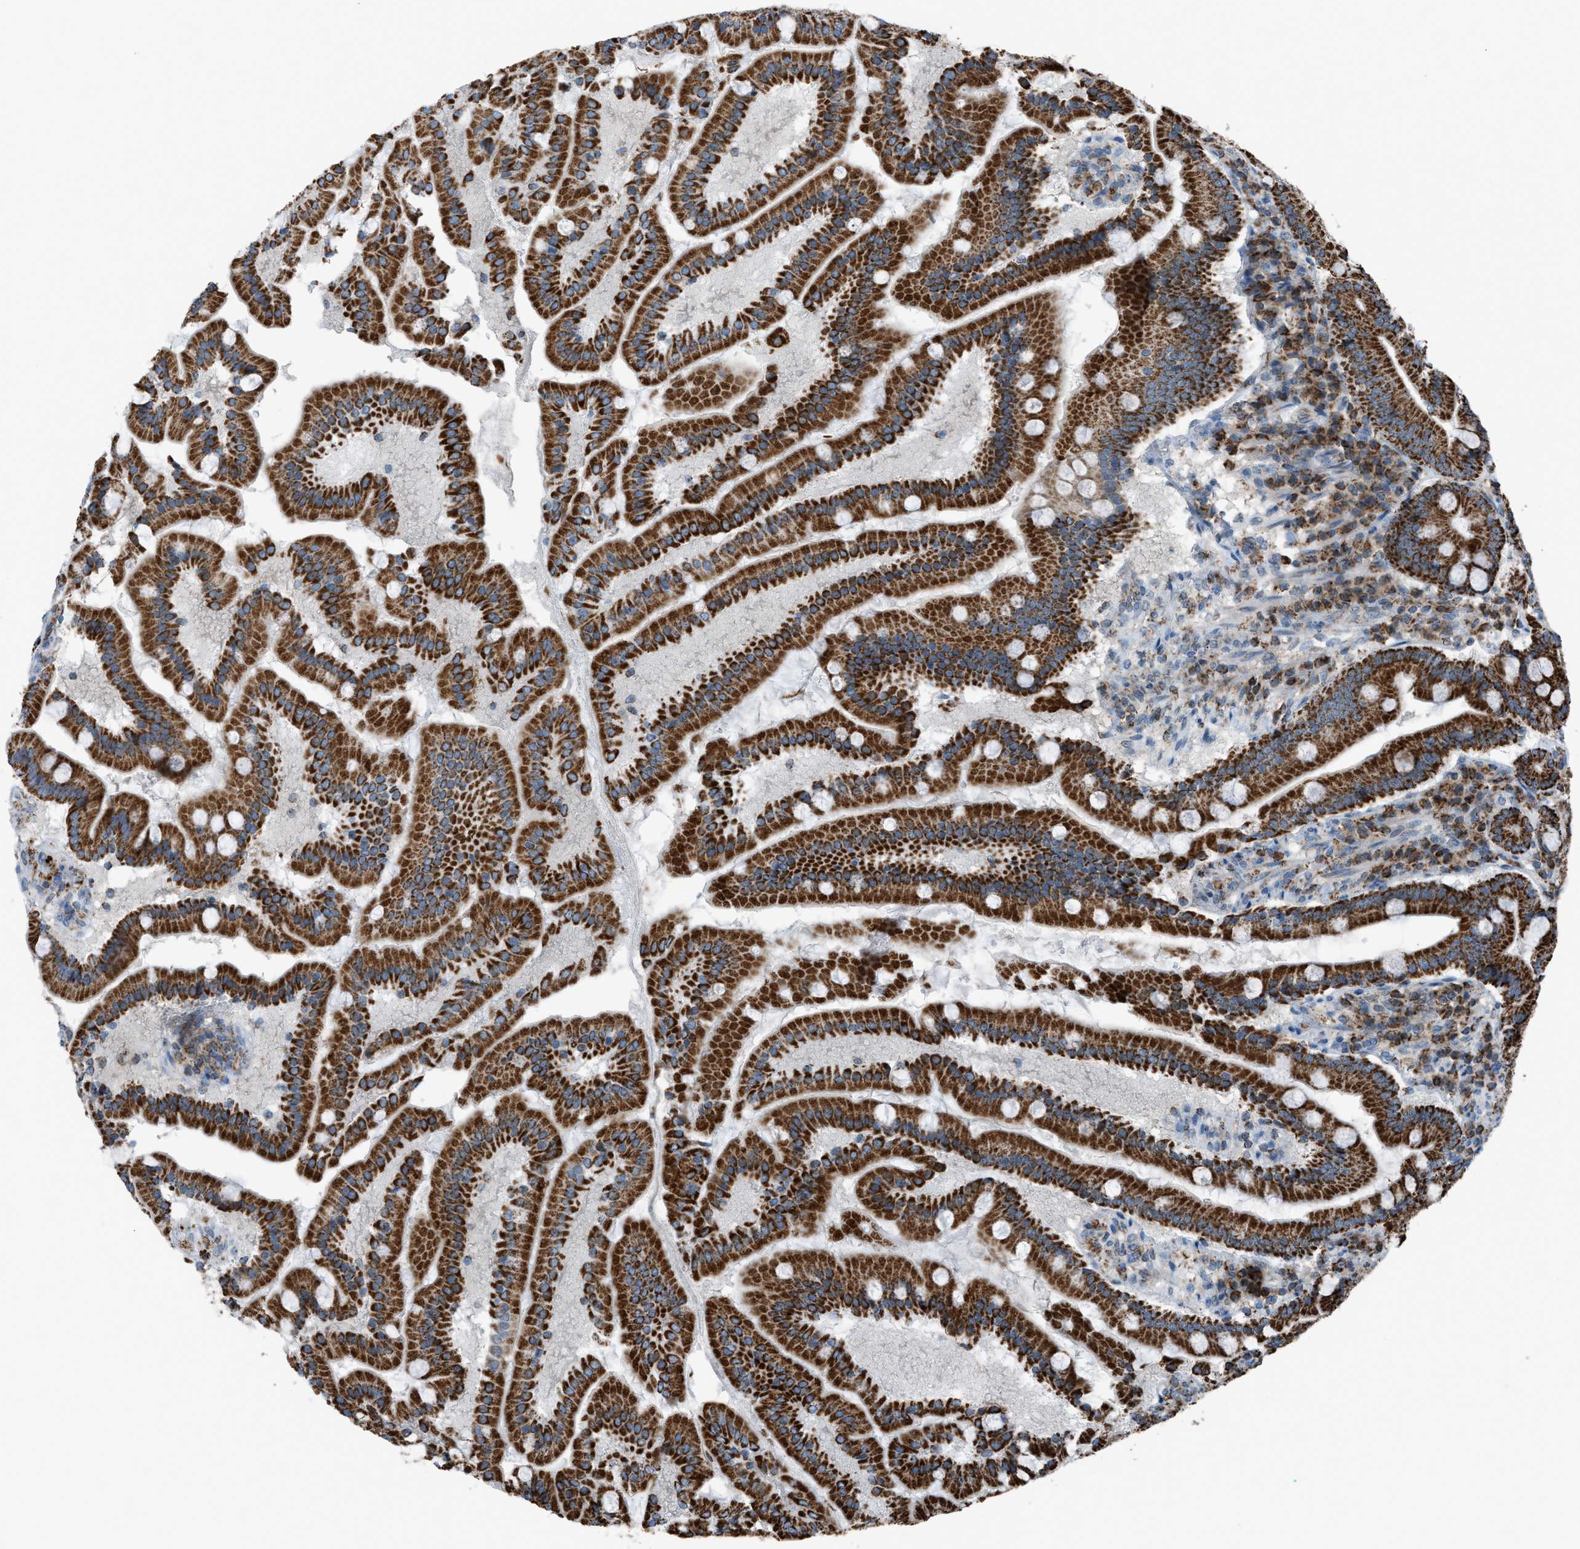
{"staining": {"intensity": "strong", "quantity": ">75%", "location": "cytoplasmic/membranous"}, "tissue": "duodenum", "cell_type": "Glandular cells", "image_type": "normal", "snomed": [{"axis": "morphology", "description": "Normal tissue, NOS"}, {"axis": "topography", "description": "Duodenum"}], "caption": "This micrograph reveals immunohistochemistry (IHC) staining of unremarkable human duodenum, with high strong cytoplasmic/membranous positivity in about >75% of glandular cells.", "gene": "SRM", "patient": {"sex": "male", "age": 50}}